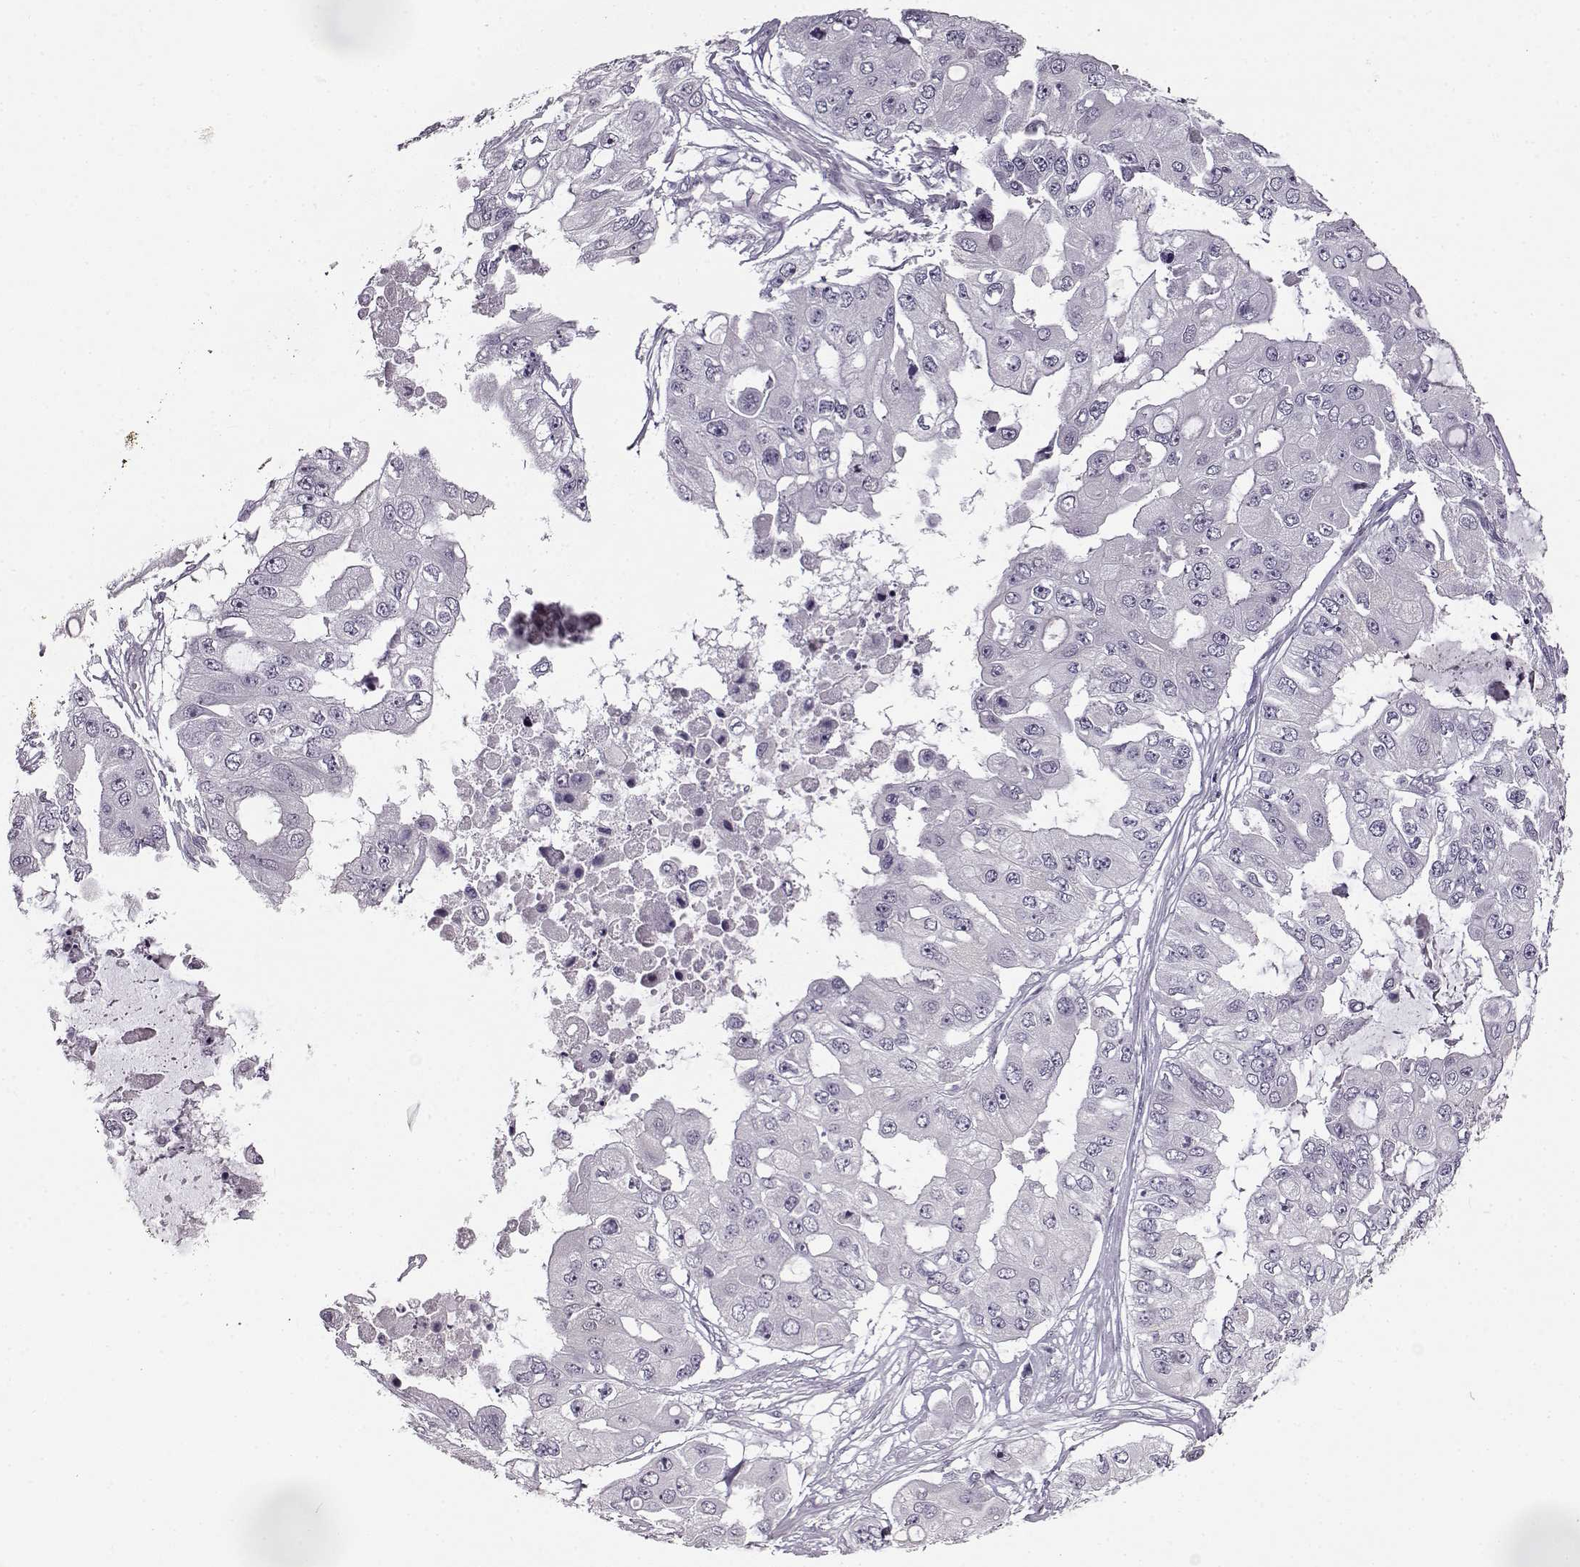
{"staining": {"intensity": "negative", "quantity": "none", "location": "none"}, "tissue": "ovarian cancer", "cell_type": "Tumor cells", "image_type": "cancer", "snomed": [{"axis": "morphology", "description": "Cystadenocarcinoma, serous, NOS"}, {"axis": "topography", "description": "Ovary"}], "caption": "Tumor cells show no significant expression in serous cystadenocarcinoma (ovarian). (DAB (3,3'-diaminobenzidine) immunohistochemistry visualized using brightfield microscopy, high magnification).", "gene": "FSHB", "patient": {"sex": "female", "age": 56}}